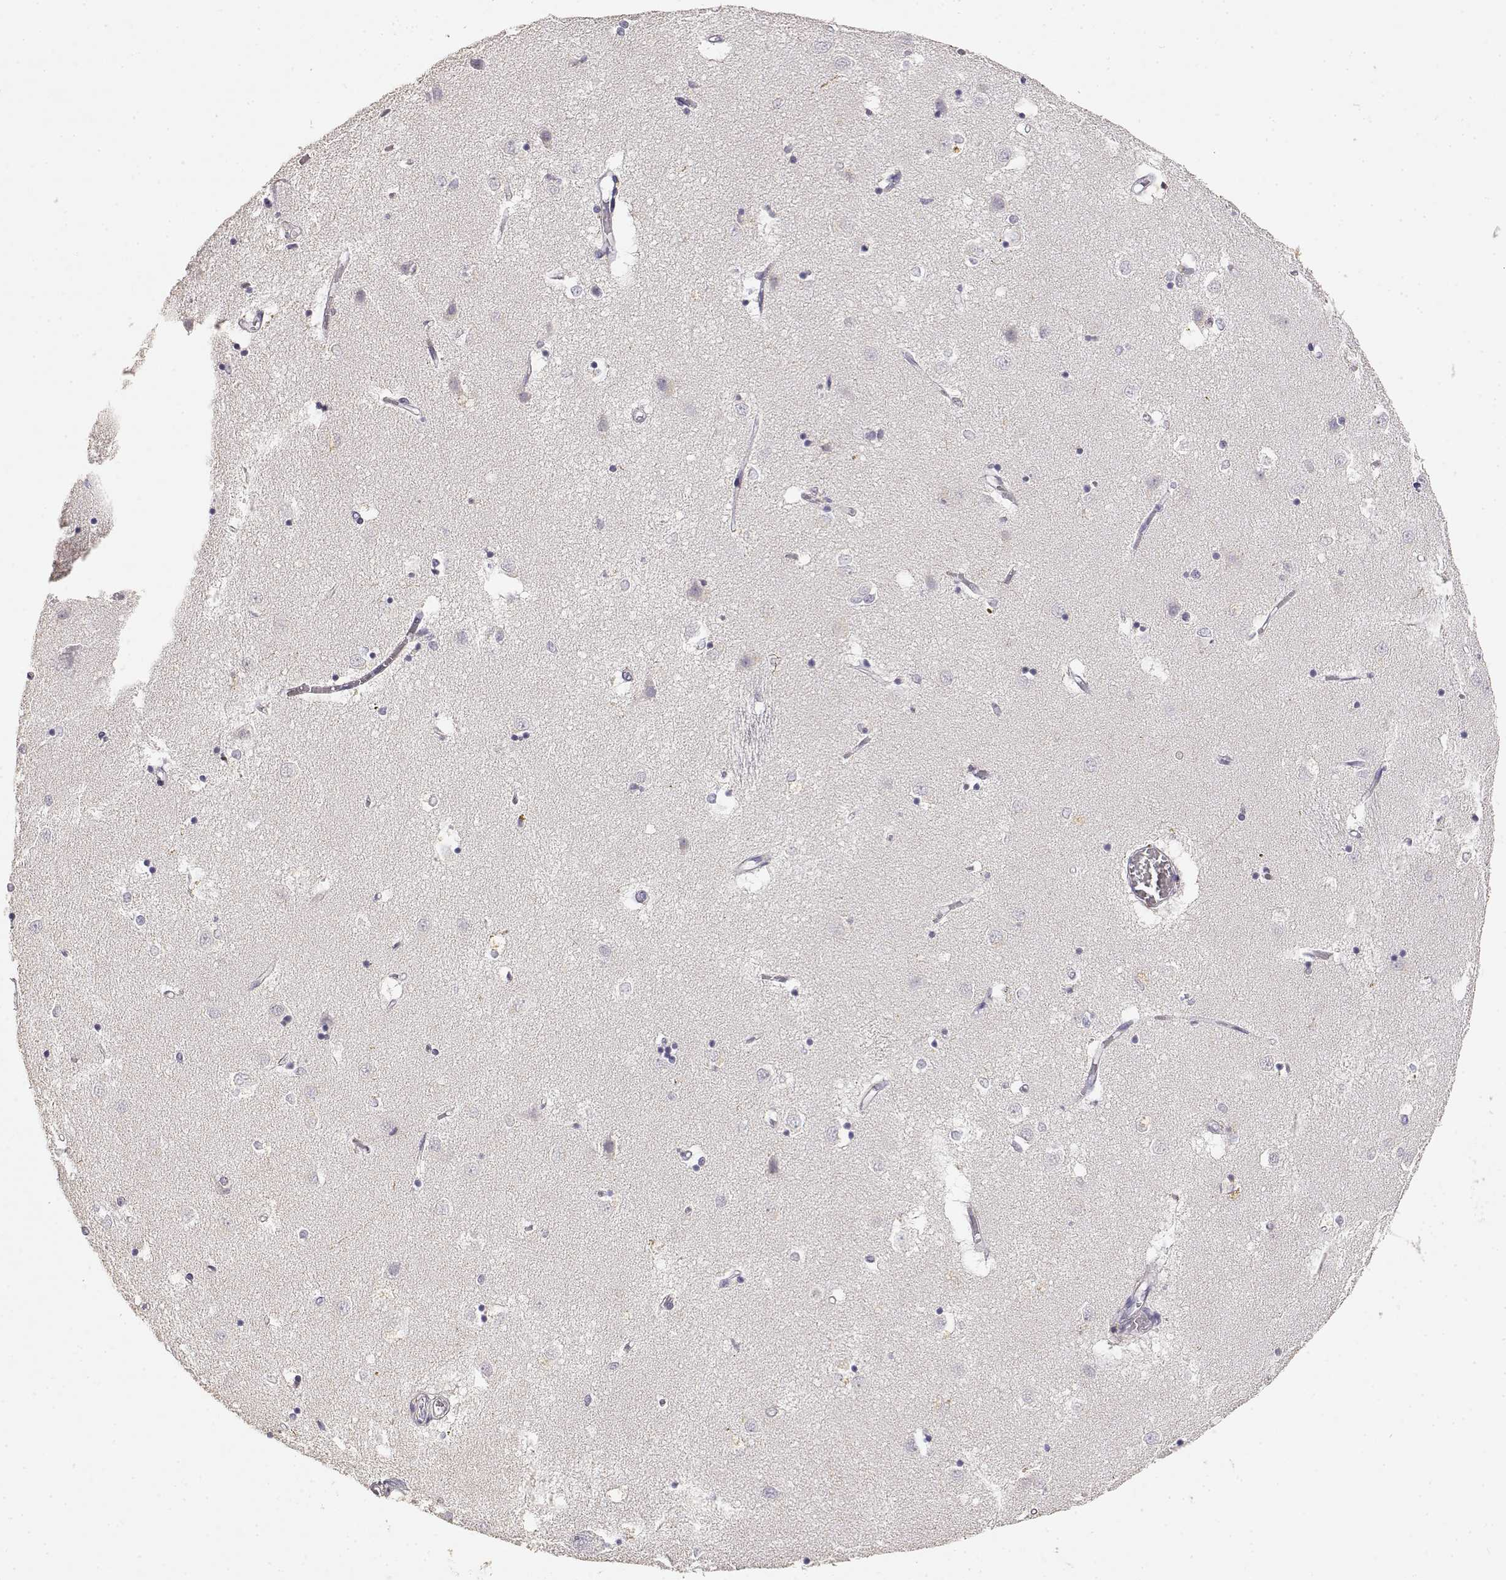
{"staining": {"intensity": "negative", "quantity": "none", "location": "none"}, "tissue": "caudate", "cell_type": "Glial cells", "image_type": "normal", "snomed": [{"axis": "morphology", "description": "Normal tissue, NOS"}, {"axis": "topography", "description": "Lateral ventricle wall"}], "caption": "A high-resolution photomicrograph shows IHC staining of normal caudate, which demonstrates no significant expression in glial cells.", "gene": "TNFRSF10C", "patient": {"sex": "male", "age": 54}}